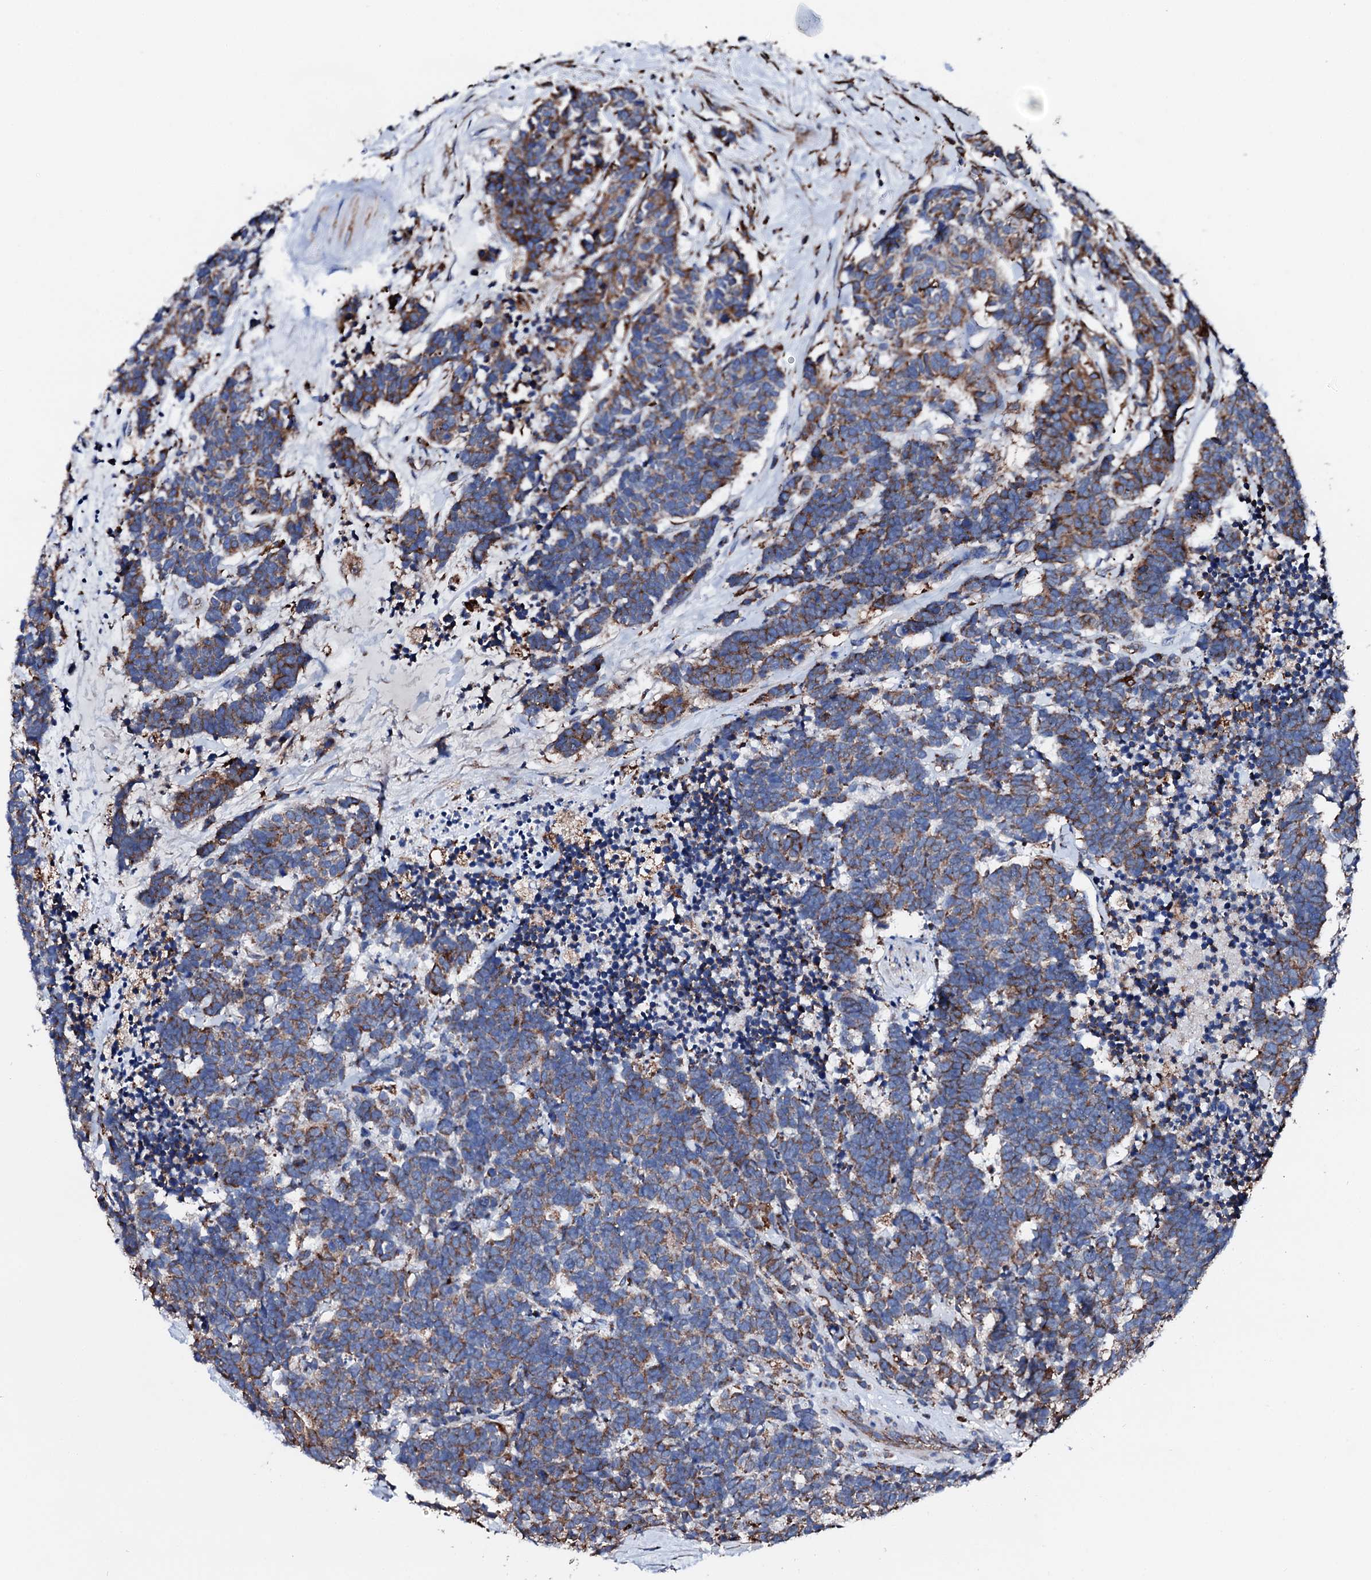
{"staining": {"intensity": "moderate", "quantity": "25%-75%", "location": "cytoplasmic/membranous"}, "tissue": "carcinoid", "cell_type": "Tumor cells", "image_type": "cancer", "snomed": [{"axis": "morphology", "description": "Carcinoma, NOS"}, {"axis": "morphology", "description": "Carcinoid, malignant, NOS"}, {"axis": "topography", "description": "Urinary bladder"}], "caption": "Tumor cells exhibit moderate cytoplasmic/membranous staining in approximately 25%-75% of cells in carcinoid. The protein is shown in brown color, while the nuclei are stained blue.", "gene": "AMDHD1", "patient": {"sex": "male", "age": 57}}